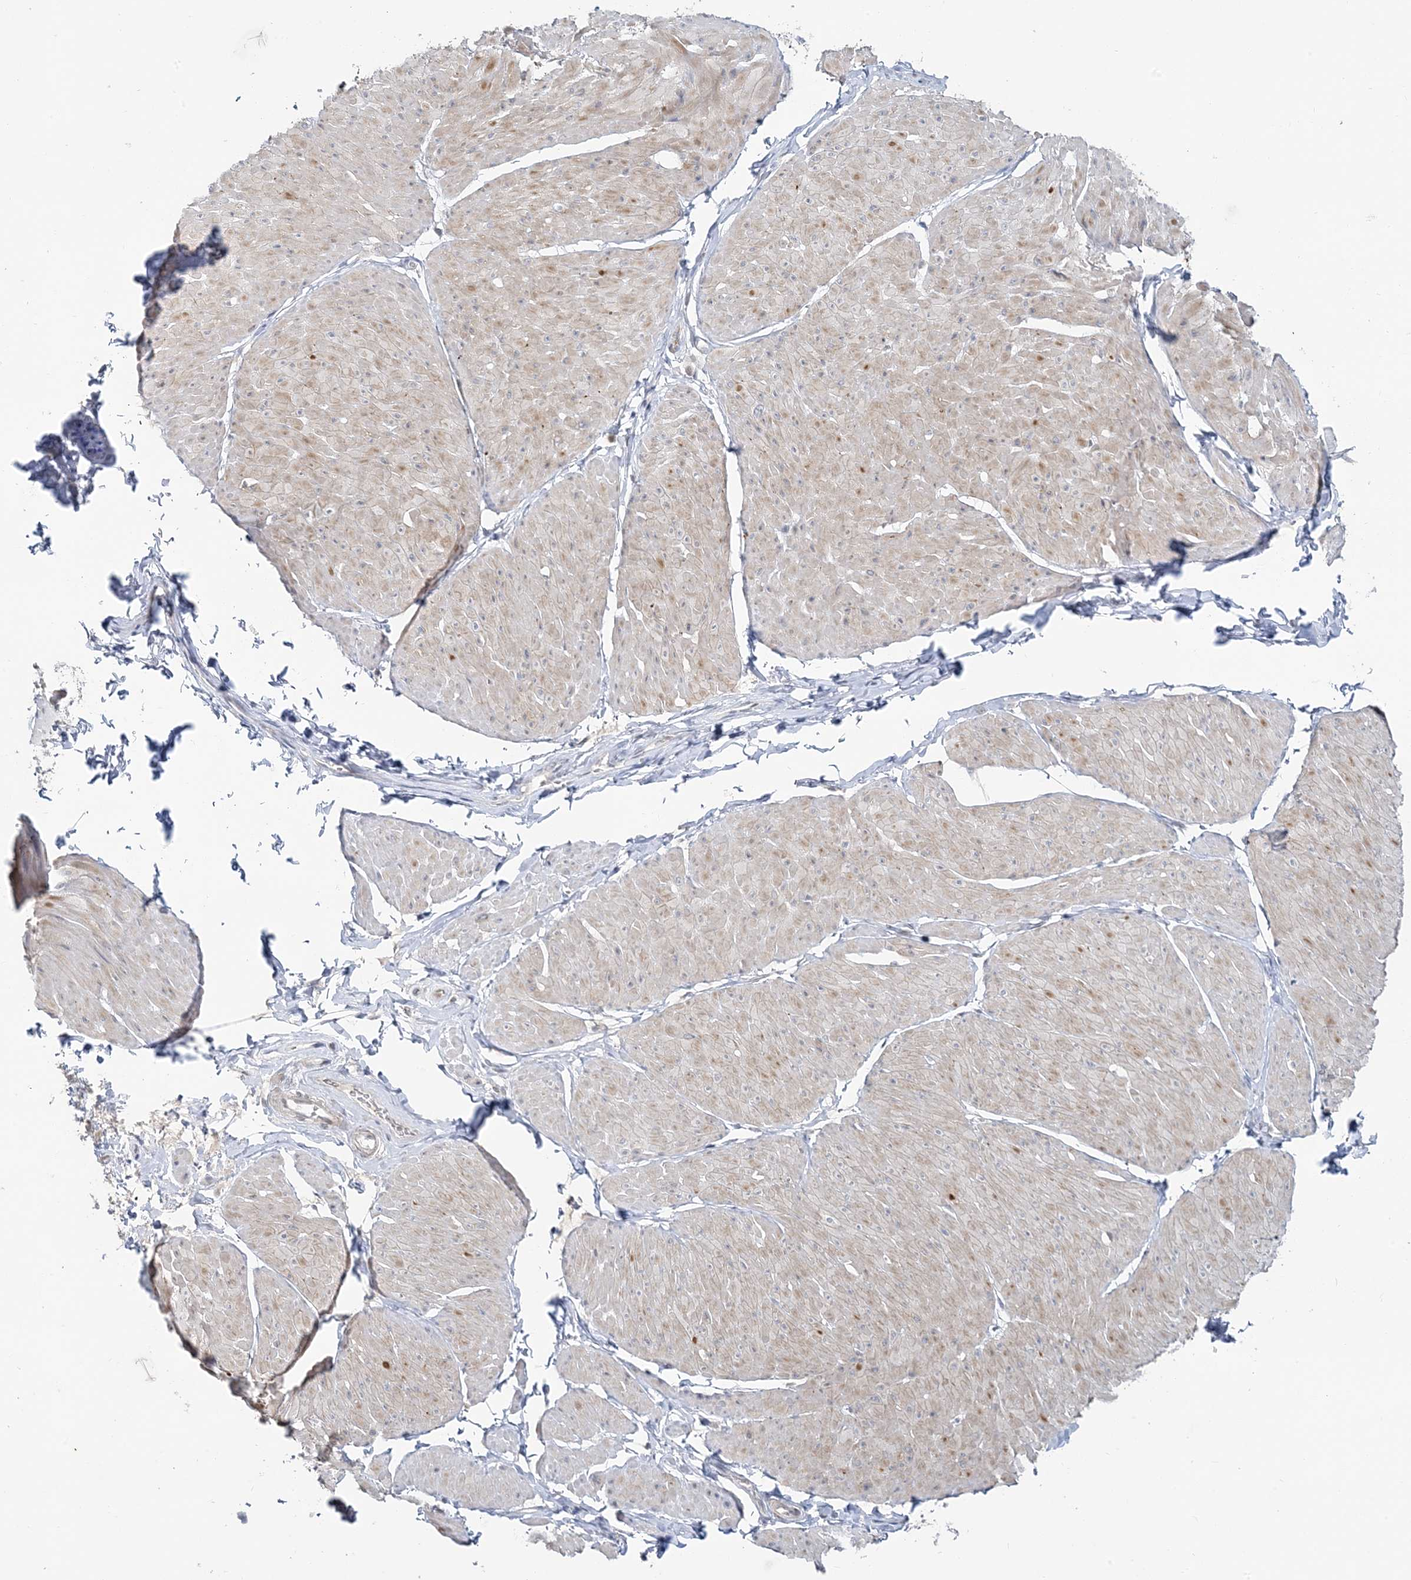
{"staining": {"intensity": "weak", "quantity": "25%-75%", "location": "cytoplasmic/membranous,nuclear"}, "tissue": "smooth muscle", "cell_type": "Smooth muscle cells", "image_type": "normal", "snomed": [{"axis": "morphology", "description": "Urothelial carcinoma, High grade"}, {"axis": "topography", "description": "Urinary bladder"}], "caption": "This micrograph demonstrates IHC staining of normal smooth muscle, with low weak cytoplasmic/membranous,nuclear staining in about 25%-75% of smooth muscle cells.", "gene": "LEXM", "patient": {"sex": "male", "age": 46}}